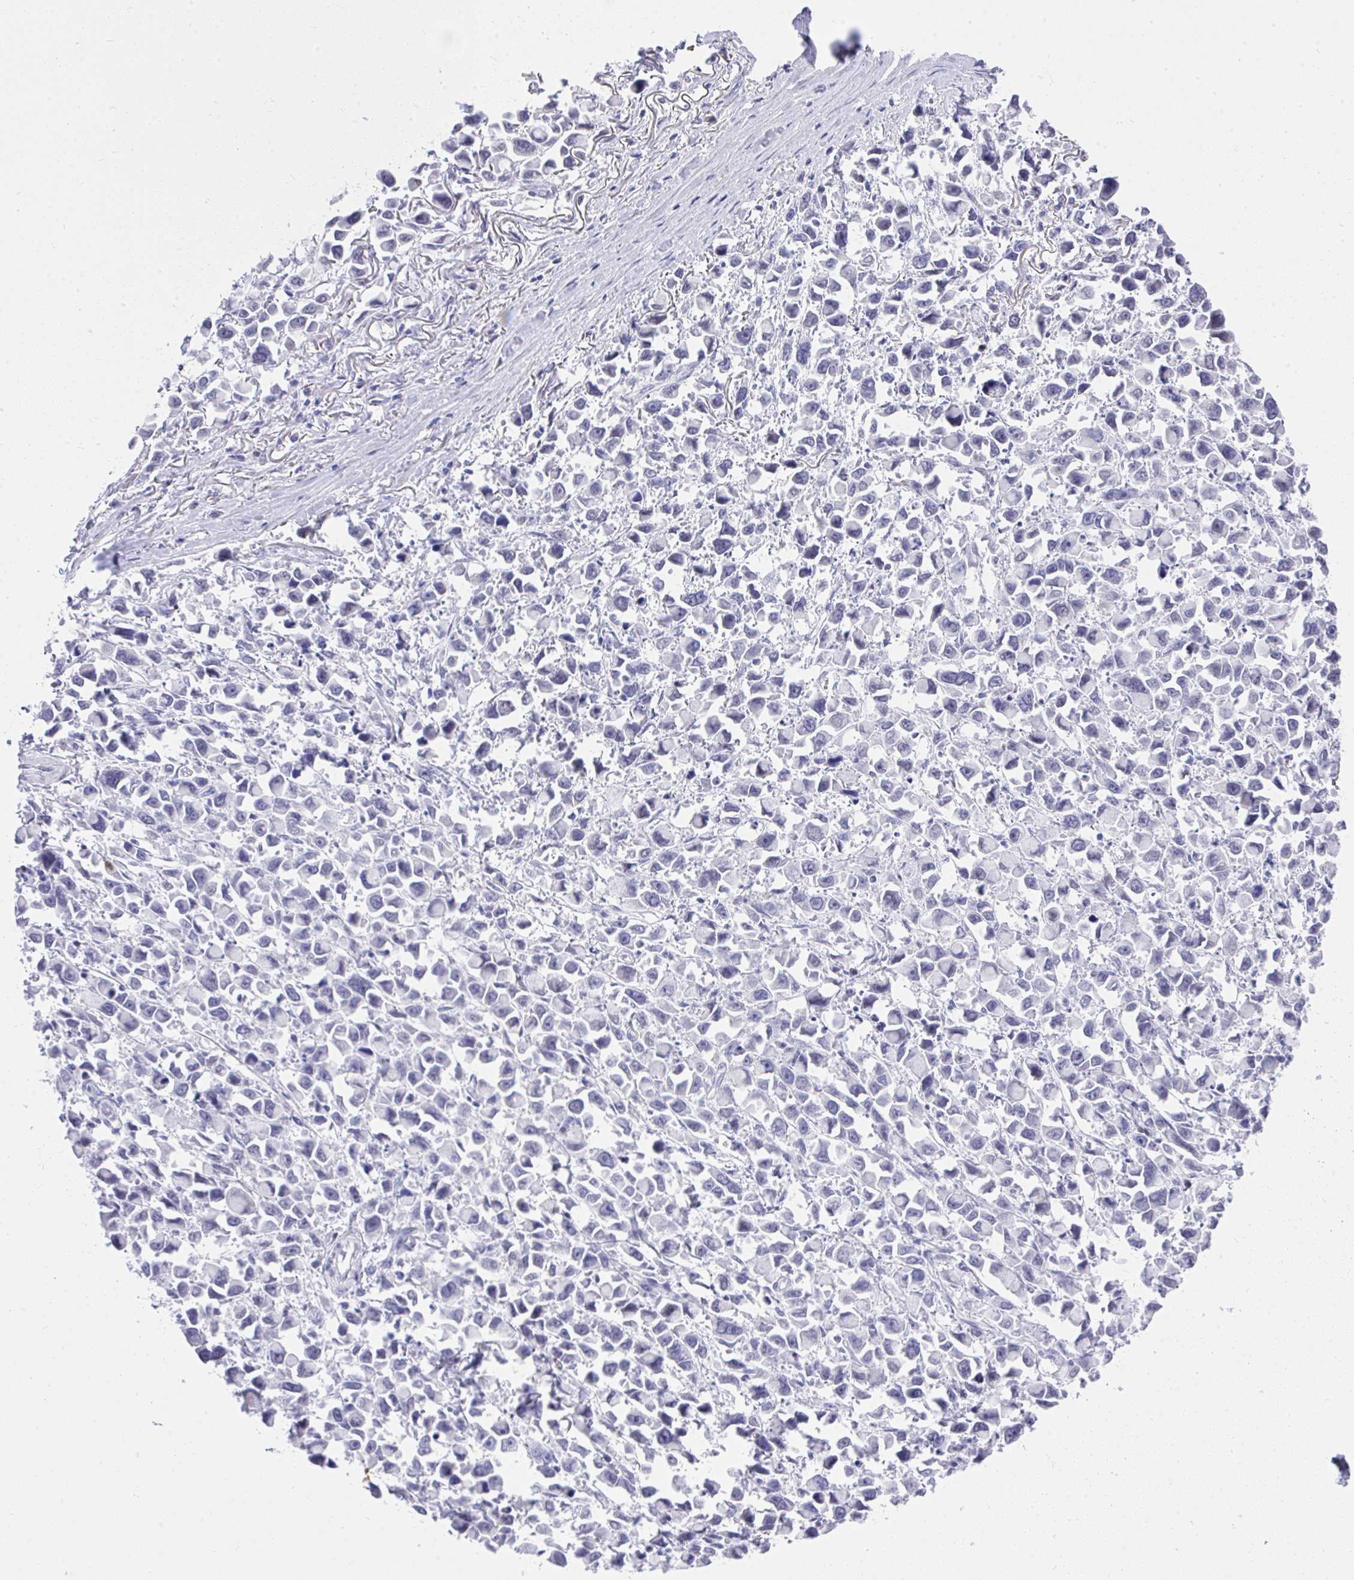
{"staining": {"intensity": "negative", "quantity": "none", "location": "none"}, "tissue": "stomach cancer", "cell_type": "Tumor cells", "image_type": "cancer", "snomed": [{"axis": "morphology", "description": "Adenocarcinoma, NOS"}, {"axis": "topography", "description": "Stomach"}], "caption": "Immunohistochemical staining of stomach cancer (adenocarcinoma) demonstrates no significant positivity in tumor cells. Nuclei are stained in blue.", "gene": "MS4A12", "patient": {"sex": "female", "age": 81}}